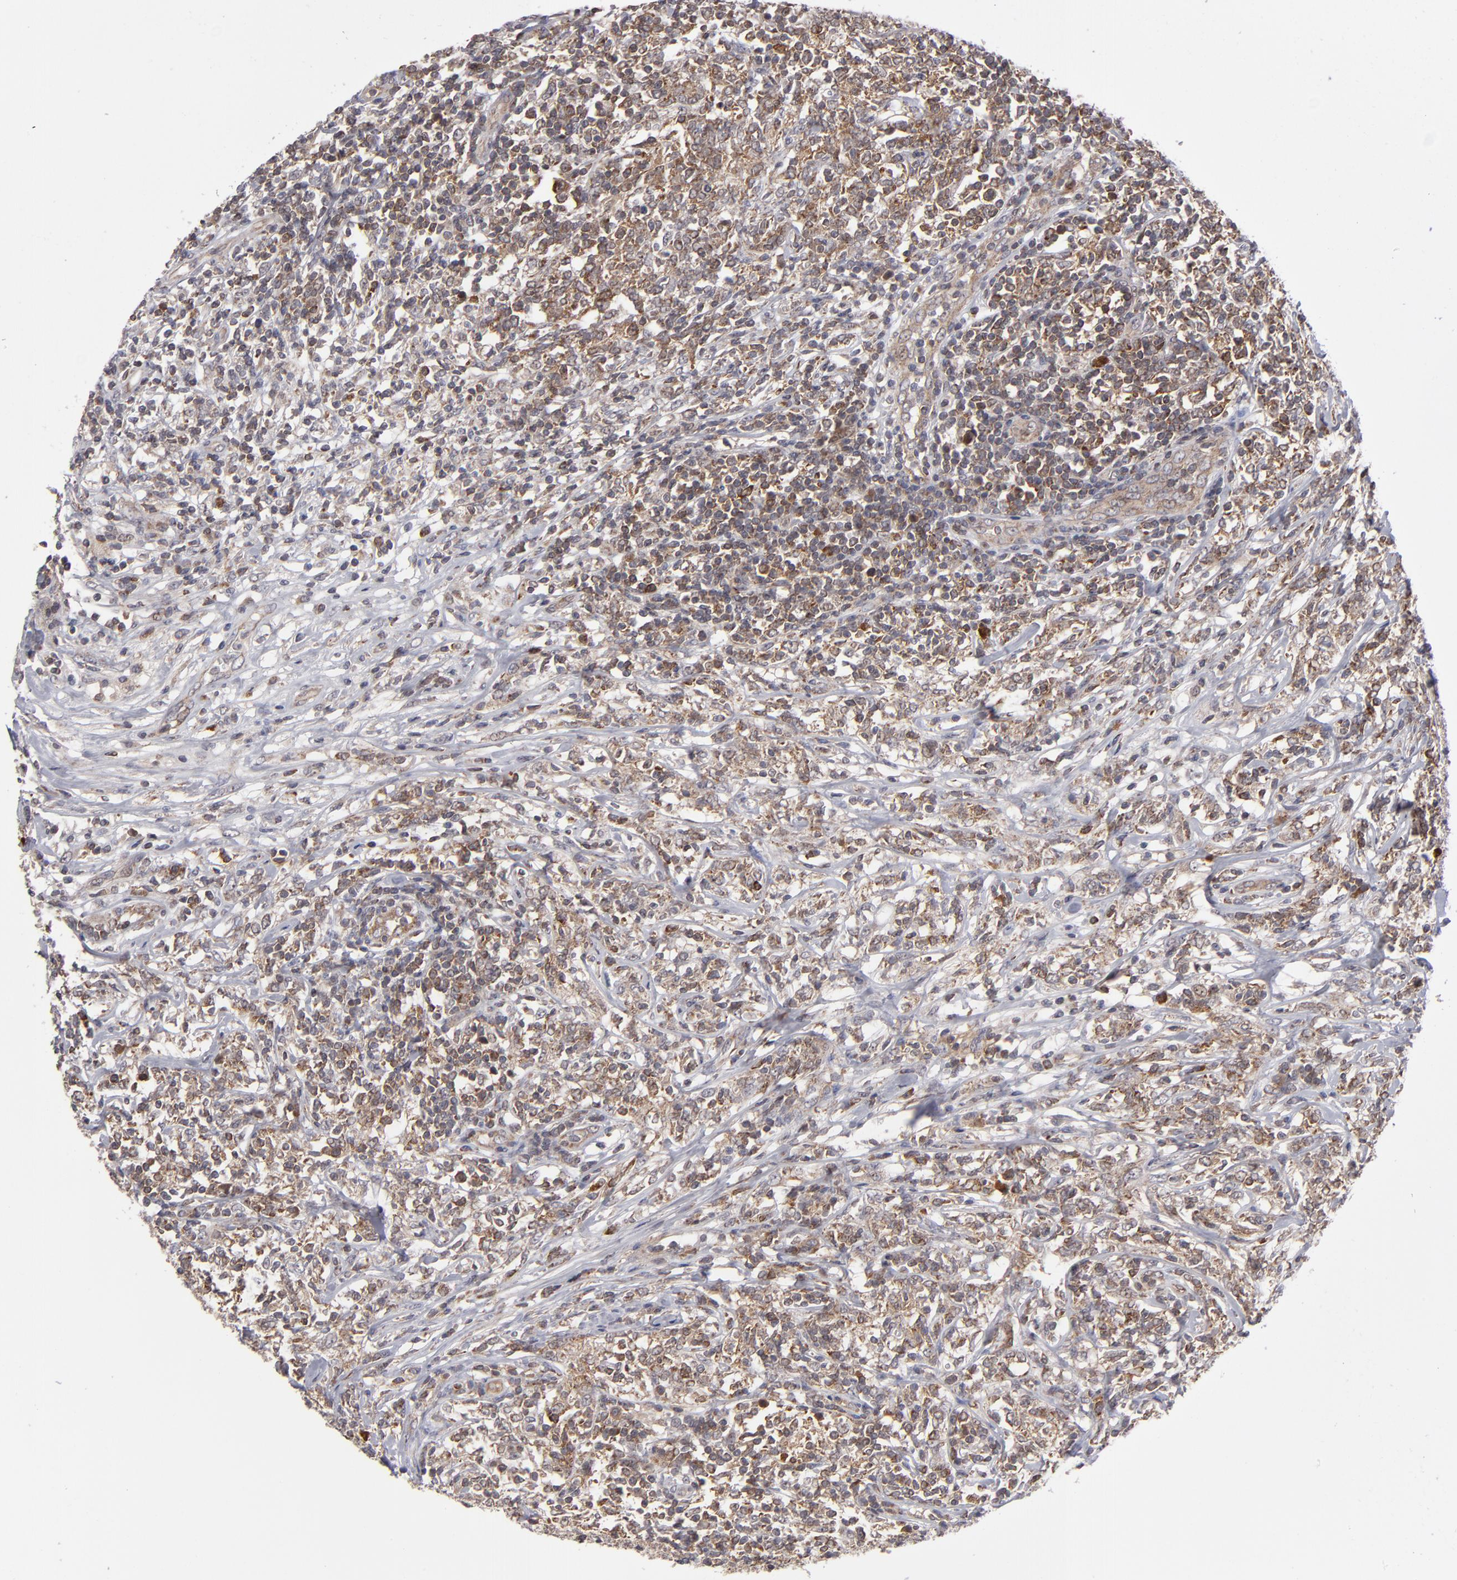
{"staining": {"intensity": "strong", "quantity": ">75%", "location": "cytoplasmic/membranous"}, "tissue": "lymphoma", "cell_type": "Tumor cells", "image_type": "cancer", "snomed": [{"axis": "morphology", "description": "Malignant lymphoma, non-Hodgkin's type, High grade"}, {"axis": "topography", "description": "Lymph node"}], "caption": "Immunohistochemistry micrograph of neoplastic tissue: human lymphoma stained using immunohistochemistry reveals high levels of strong protein expression localized specifically in the cytoplasmic/membranous of tumor cells, appearing as a cytoplasmic/membranous brown color.", "gene": "GLCCI1", "patient": {"sex": "female", "age": 84}}